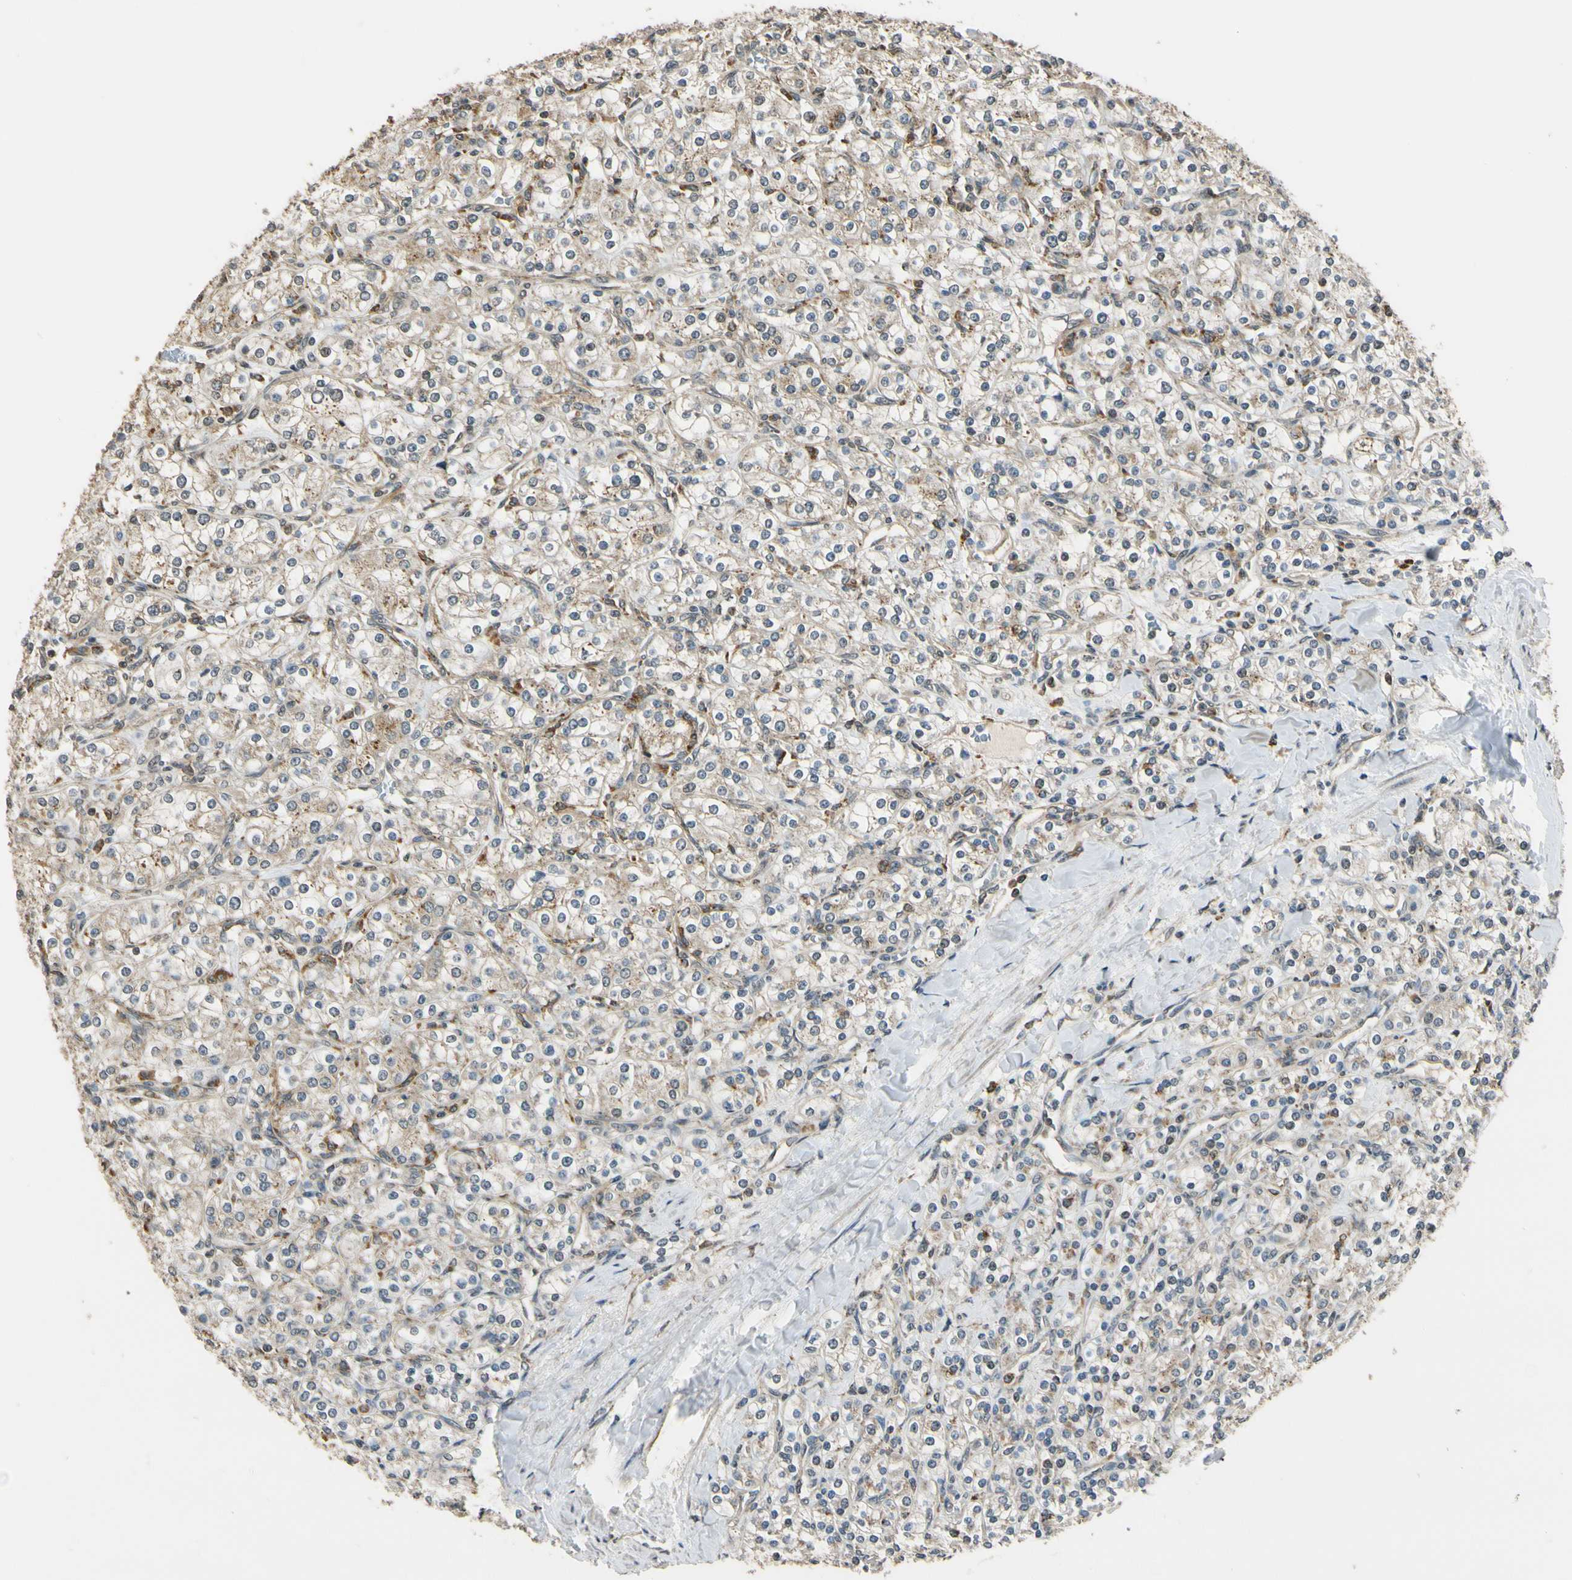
{"staining": {"intensity": "weak", "quantity": "<25%", "location": "cytoplasmic/membranous"}, "tissue": "renal cancer", "cell_type": "Tumor cells", "image_type": "cancer", "snomed": [{"axis": "morphology", "description": "Adenocarcinoma, NOS"}, {"axis": "topography", "description": "Kidney"}], "caption": "Renal adenocarcinoma was stained to show a protein in brown. There is no significant staining in tumor cells. (DAB immunohistochemistry (IHC) with hematoxylin counter stain).", "gene": "LAMTOR1", "patient": {"sex": "male", "age": 77}}